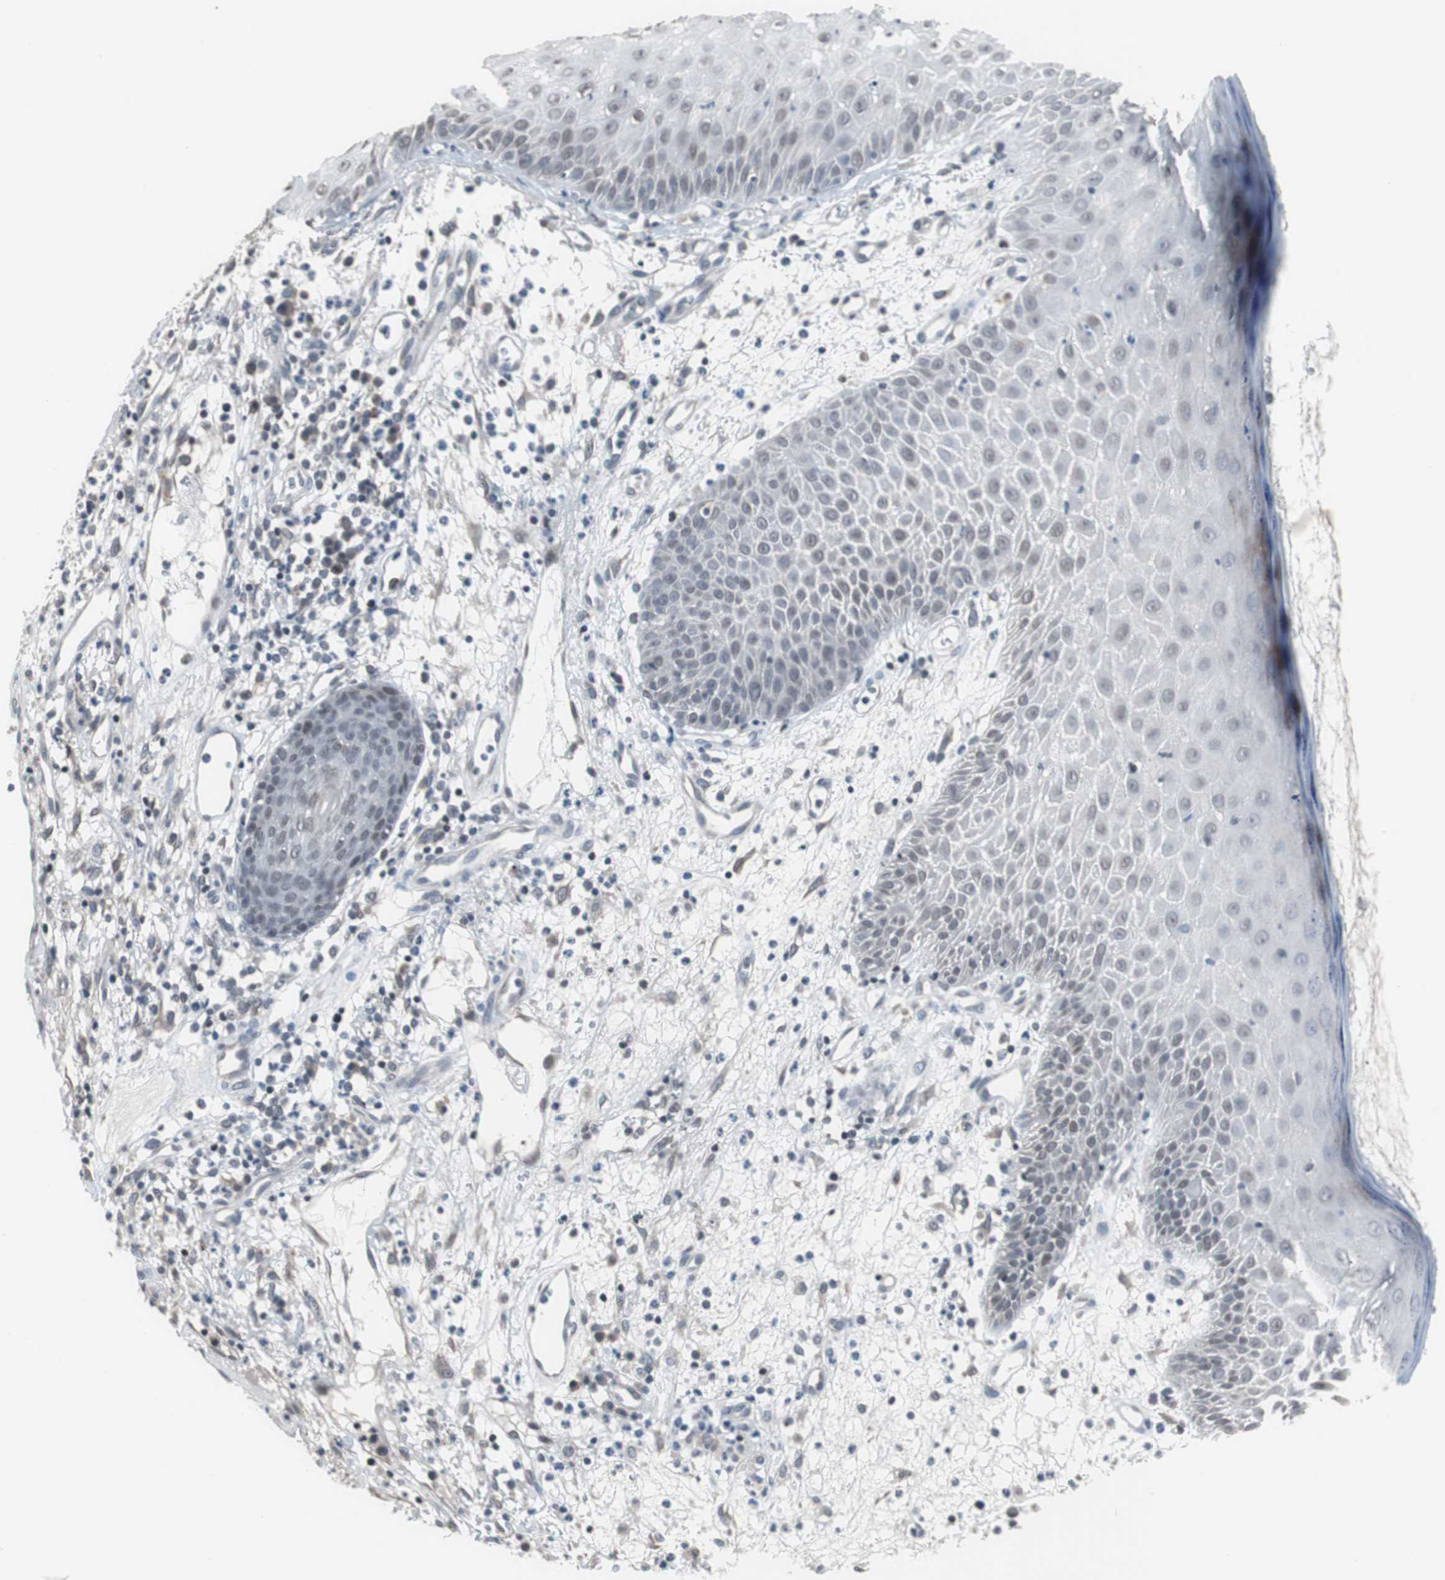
{"staining": {"intensity": "weak", "quantity": ">75%", "location": "nuclear"}, "tissue": "skin cancer", "cell_type": "Tumor cells", "image_type": "cancer", "snomed": [{"axis": "morphology", "description": "Squamous cell carcinoma, NOS"}, {"axis": "topography", "description": "Skin"}], "caption": "Protein expression analysis of skin cancer (squamous cell carcinoma) exhibits weak nuclear staining in approximately >75% of tumor cells. (Stains: DAB in brown, nuclei in blue, Microscopy: brightfield microscopy at high magnification).", "gene": "FOXP4", "patient": {"sex": "female", "age": 78}}